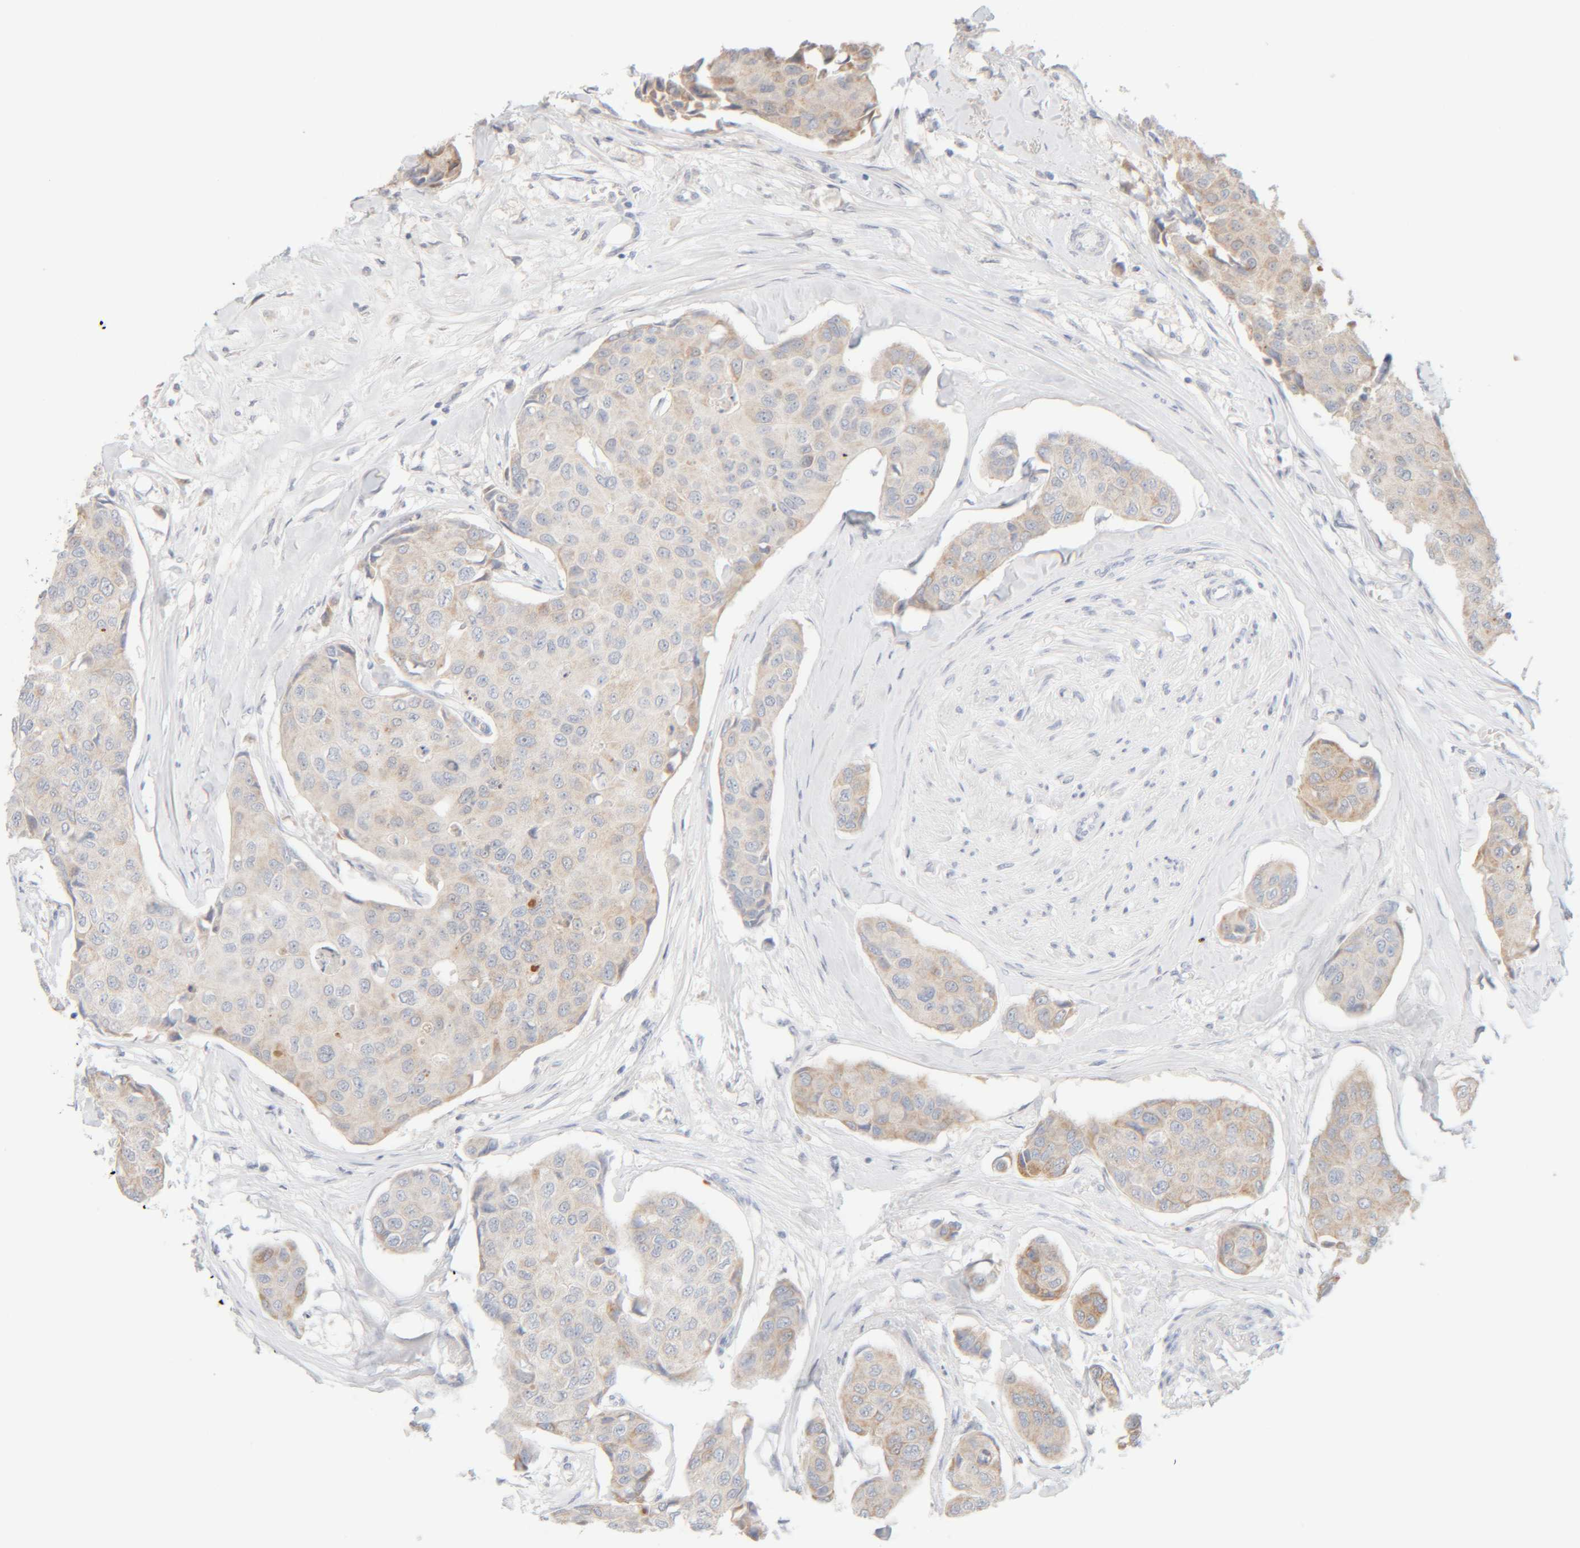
{"staining": {"intensity": "weak", "quantity": "25%-75%", "location": "cytoplasmic/membranous"}, "tissue": "breast cancer", "cell_type": "Tumor cells", "image_type": "cancer", "snomed": [{"axis": "morphology", "description": "Duct carcinoma"}, {"axis": "topography", "description": "Breast"}], "caption": "IHC micrograph of human breast cancer (invasive ductal carcinoma) stained for a protein (brown), which exhibits low levels of weak cytoplasmic/membranous expression in approximately 25%-75% of tumor cells.", "gene": "RIDA", "patient": {"sex": "female", "age": 80}}